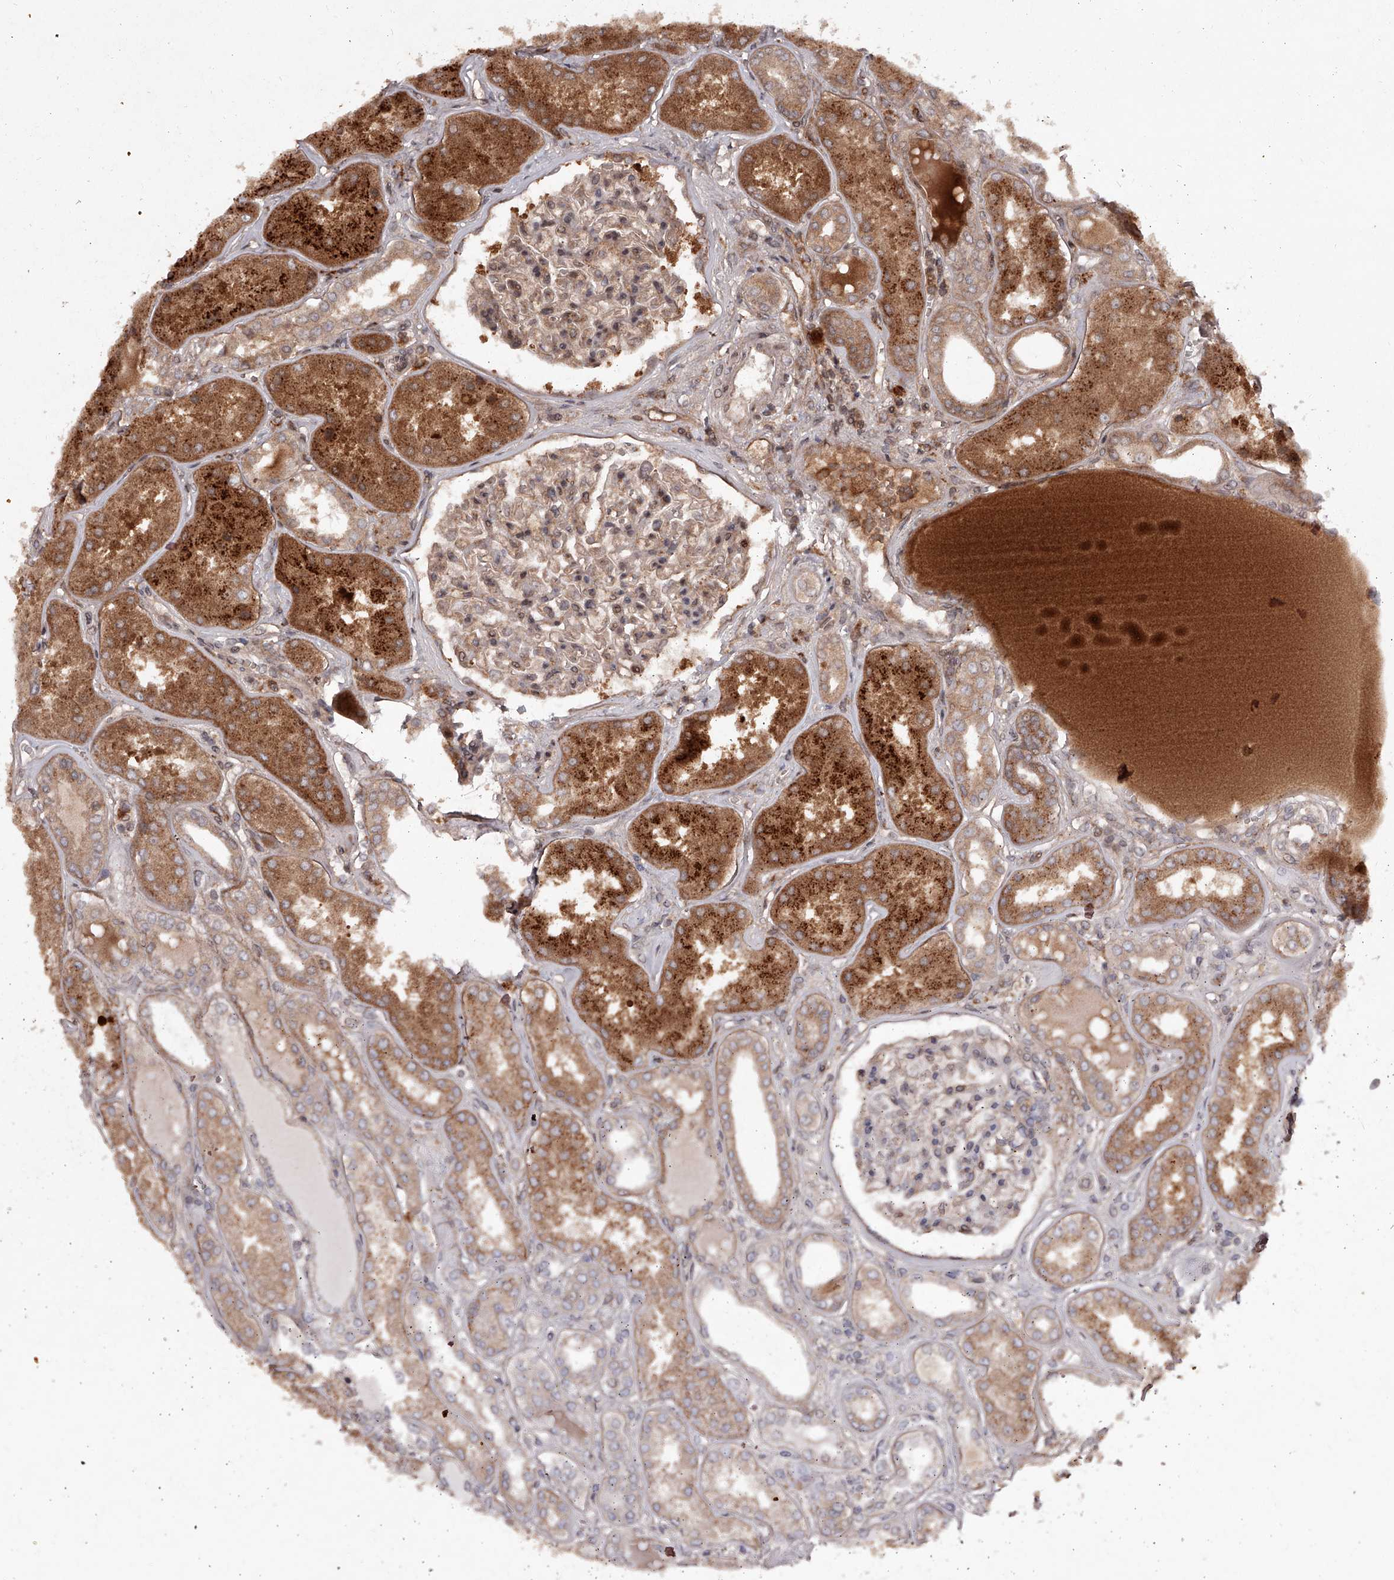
{"staining": {"intensity": "moderate", "quantity": "25%-75%", "location": "cytoplasmic/membranous"}, "tissue": "kidney", "cell_type": "Cells in glomeruli", "image_type": "normal", "snomed": [{"axis": "morphology", "description": "Normal tissue, NOS"}, {"axis": "topography", "description": "Kidney"}], "caption": "Immunohistochemistry (IHC) staining of unremarkable kidney, which exhibits medium levels of moderate cytoplasmic/membranous positivity in approximately 25%-75% of cells in glomeruli indicating moderate cytoplasmic/membranous protein expression. The staining was performed using DAB (brown) for protein detection and nuclei were counterstained in hematoxylin (blue).", "gene": "CRYZL1", "patient": {"sex": "female", "age": 56}}